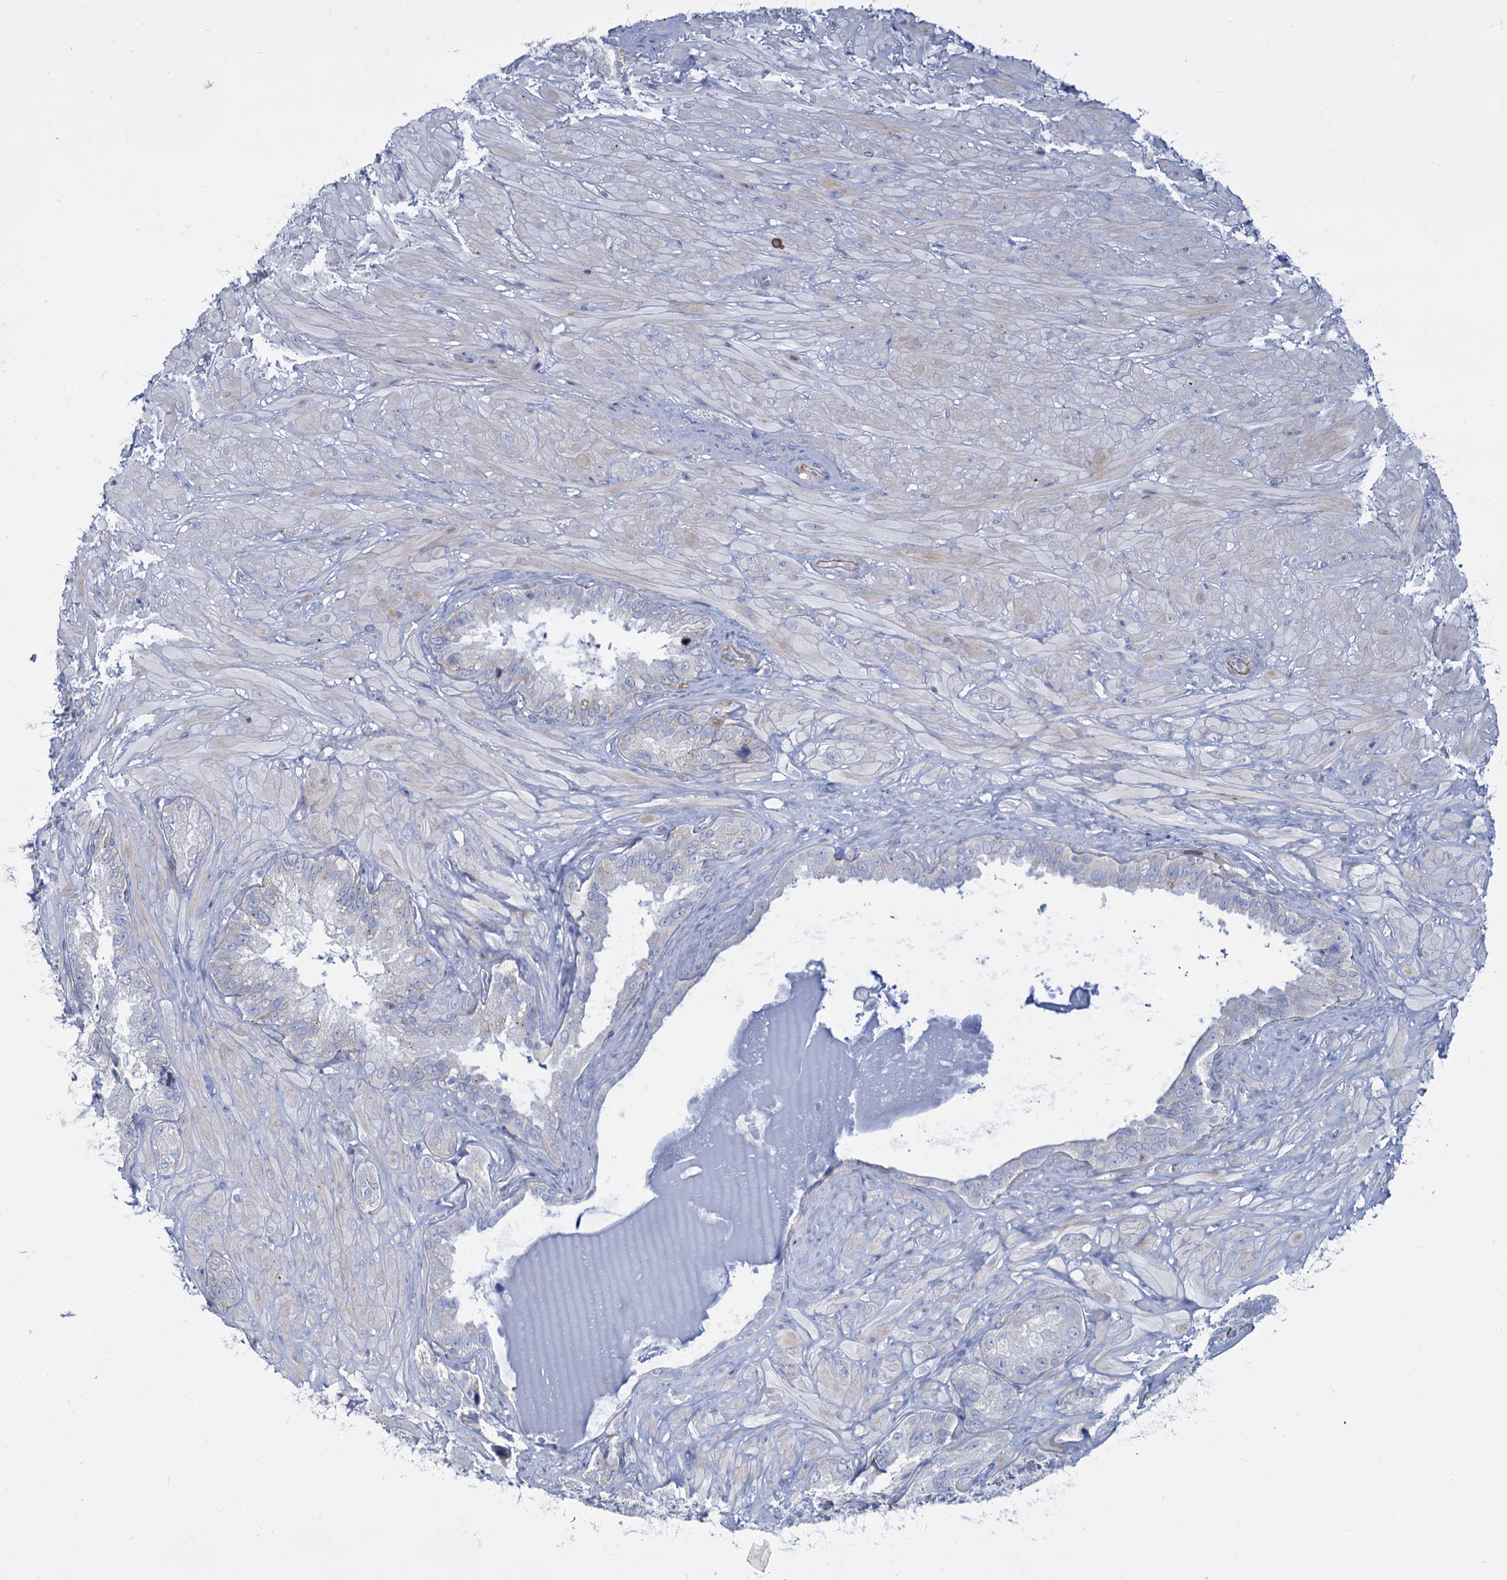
{"staining": {"intensity": "negative", "quantity": "none", "location": "none"}, "tissue": "seminal vesicle", "cell_type": "Glandular cells", "image_type": "normal", "snomed": [{"axis": "morphology", "description": "Normal tissue, NOS"}, {"axis": "topography", "description": "Seminal veicle"}, {"axis": "topography", "description": "Peripheral nerve tissue"}], "caption": "The photomicrograph demonstrates no significant positivity in glandular cells of seminal vesicle.", "gene": "TRIM77", "patient": {"sex": "male", "age": 67}}